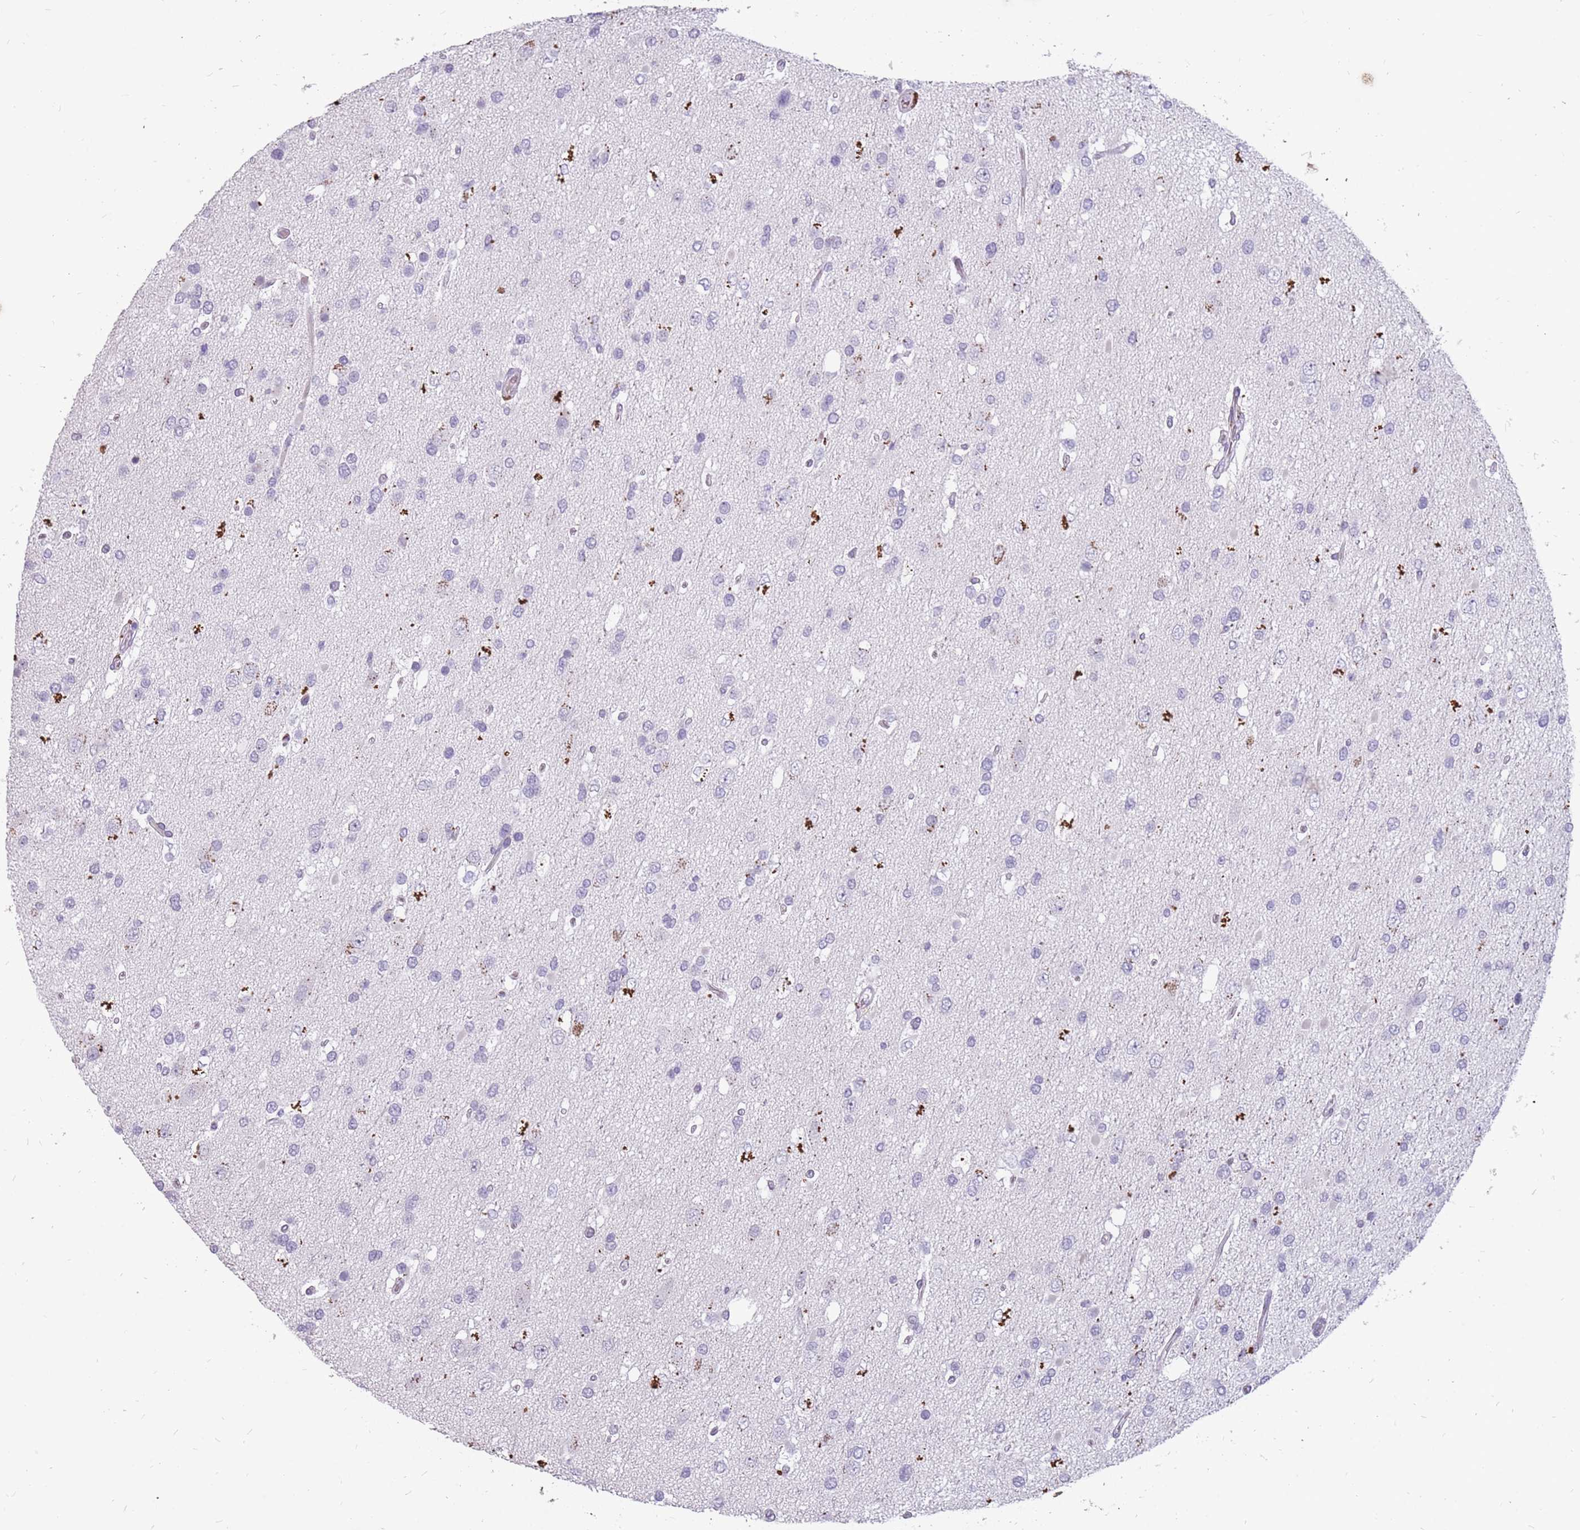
{"staining": {"intensity": "negative", "quantity": "none", "location": "none"}, "tissue": "glioma", "cell_type": "Tumor cells", "image_type": "cancer", "snomed": [{"axis": "morphology", "description": "Glioma, malignant, High grade"}, {"axis": "topography", "description": "Brain"}], "caption": "Glioma was stained to show a protein in brown. There is no significant staining in tumor cells. (DAB IHC, high magnification).", "gene": "NEK6", "patient": {"sex": "male", "age": 53}}